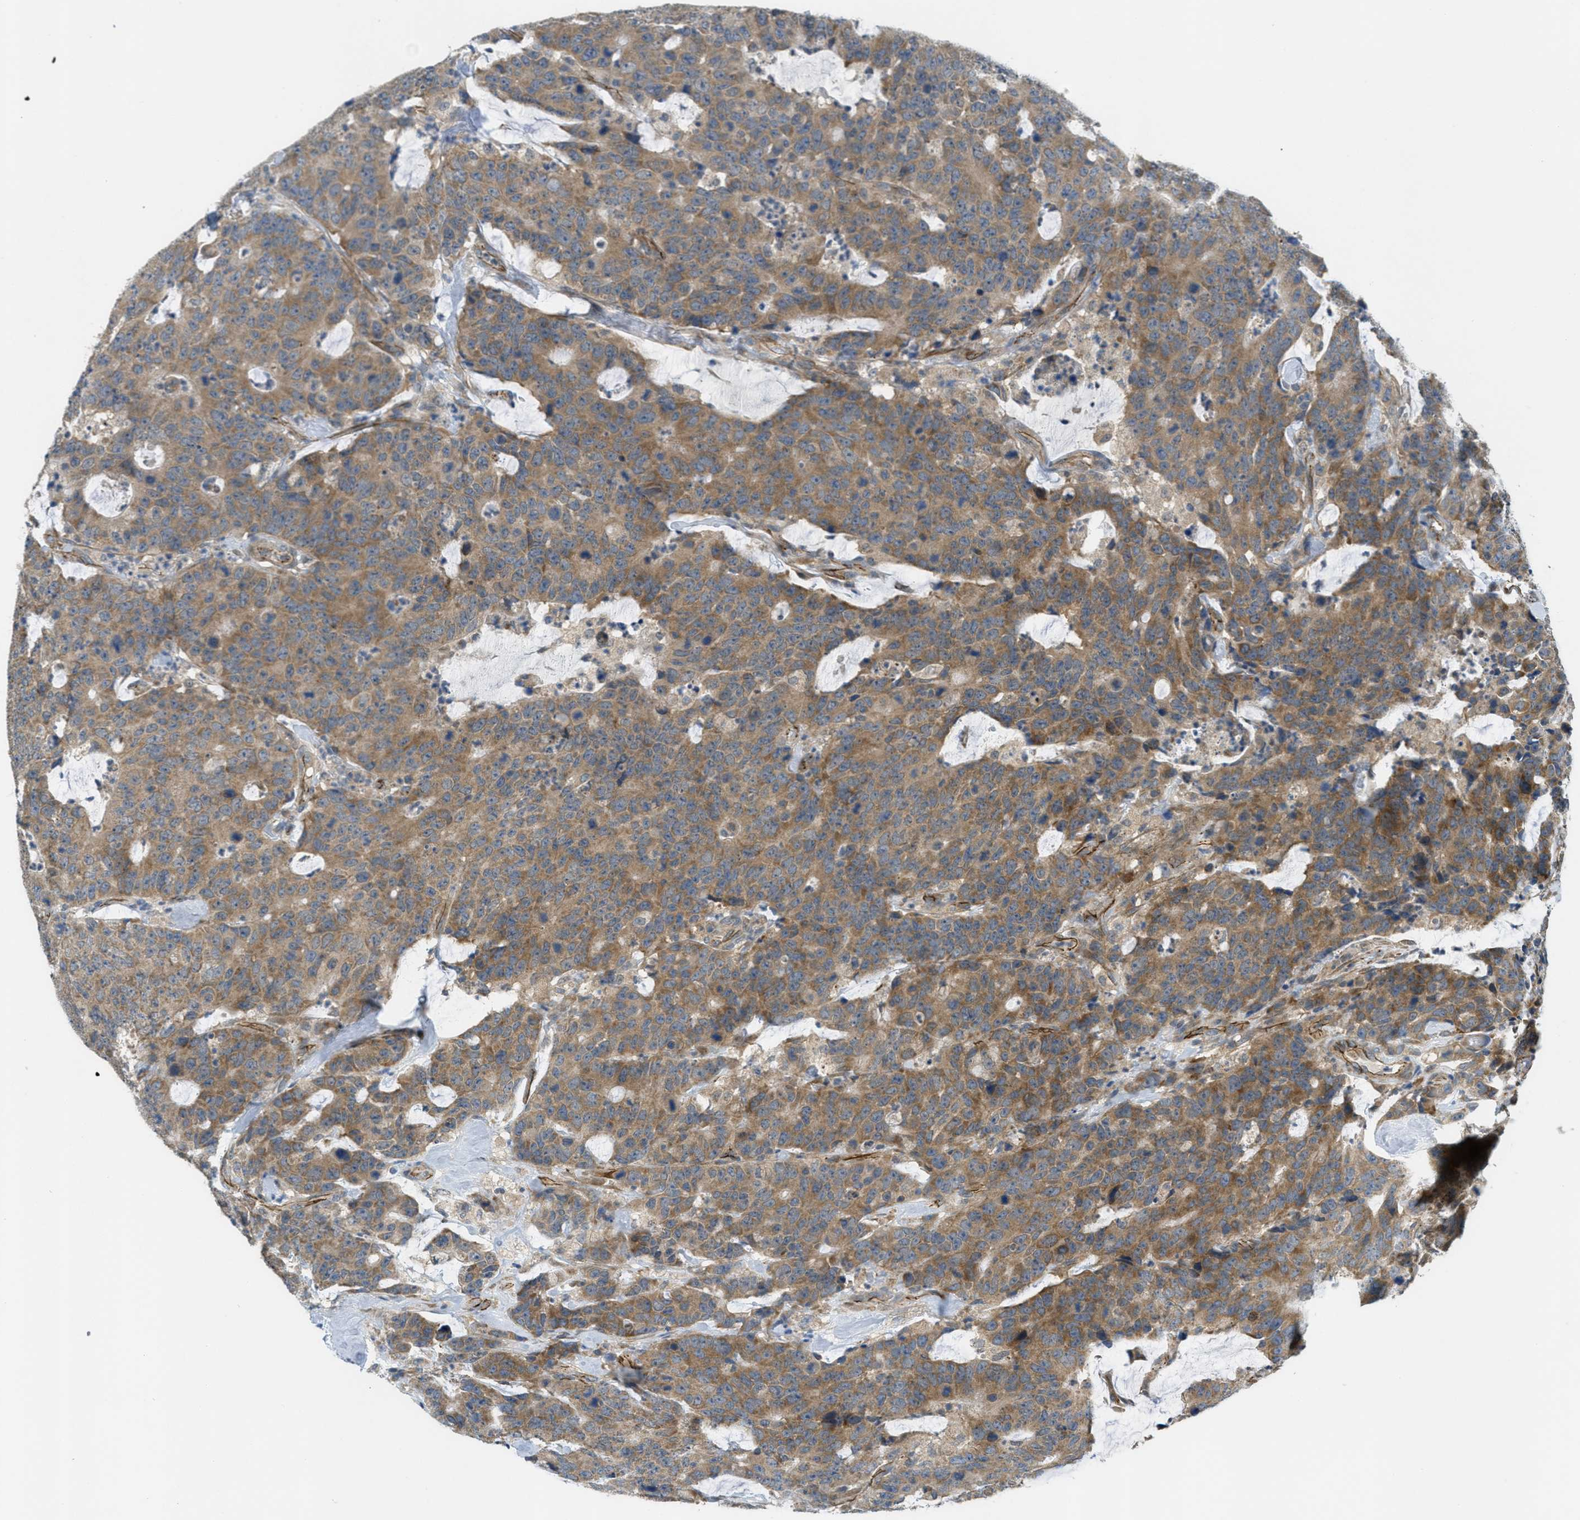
{"staining": {"intensity": "moderate", "quantity": ">75%", "location": "cytoplasmic/membranous"}, "tissue": "colorectal cancer", "cell_type": "Tumor cells", "image_type": "cancer", "snomed": [{"axis": "morphology", "description": "Adenocarcinoma, NOS"}, {"axis": "topography", "description": "Colon"}], "caption": "Protein expression analysis of human adenocarcinoma (colorectal) reveals moderate cytoplasmic/membranous positivity in approximately >75% of tumor cells.", "gene": "JCAD", "patient": {"sex": "female", "age": 86}}